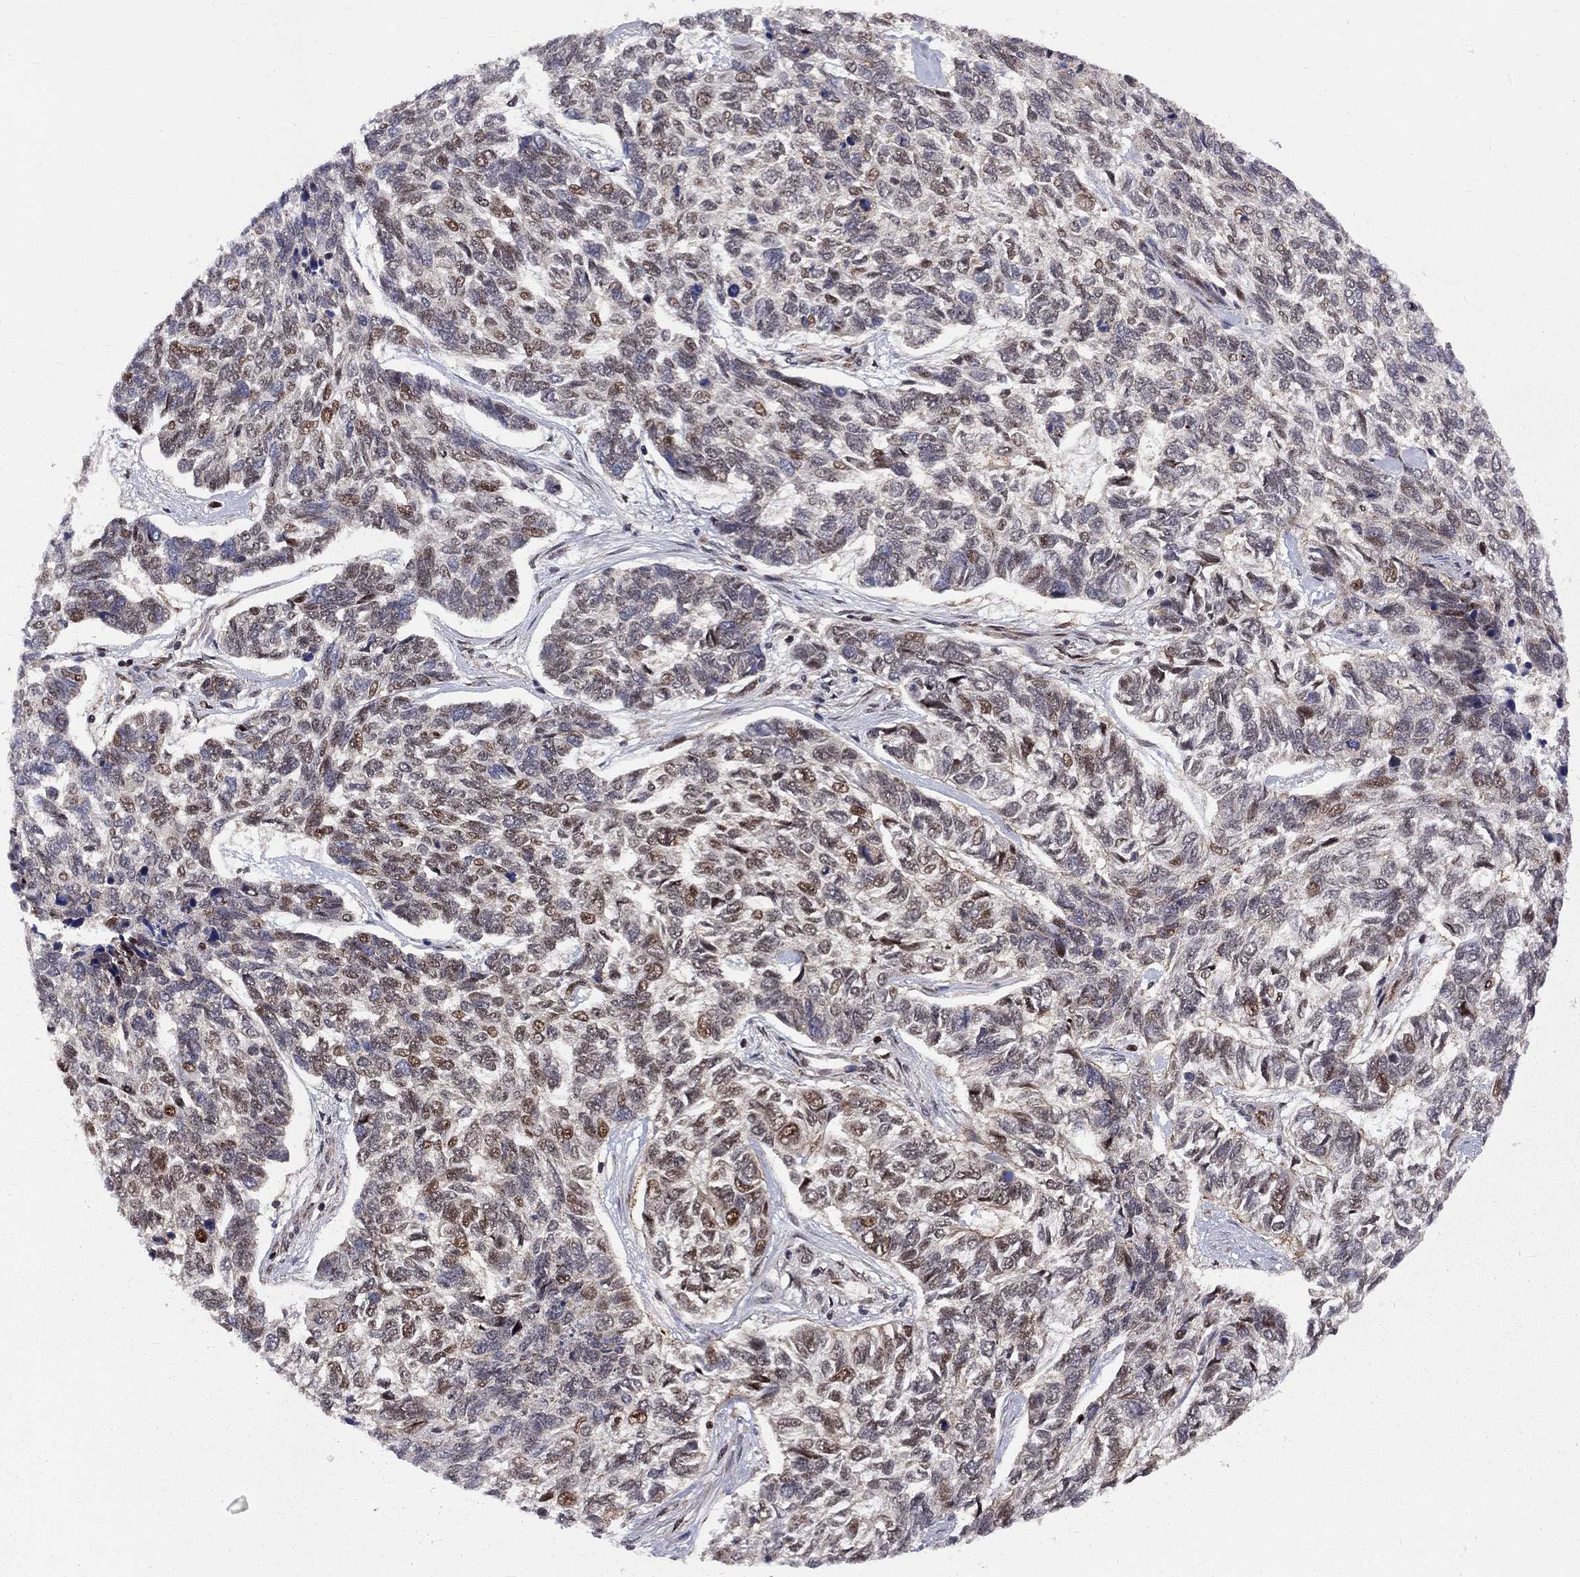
{"staining": {"intensity": "strong", "quantity": "<25%", "location": "nuclear"}, "tissue": "skin cancer", "cell_type": "Tumor cells", "image_type": "cancer", "snomed": [{"axis": "morphology", "description": "Basal cell carcinoma"}, {"axis": "topography", "description": "Skin"}], "caption": "Skin basal cell carcinoma stained for a protein shows strong nuclear positivity in tumor cells.", "gene": "ELOB", "patient": {"sex": "female", "age": 65}}